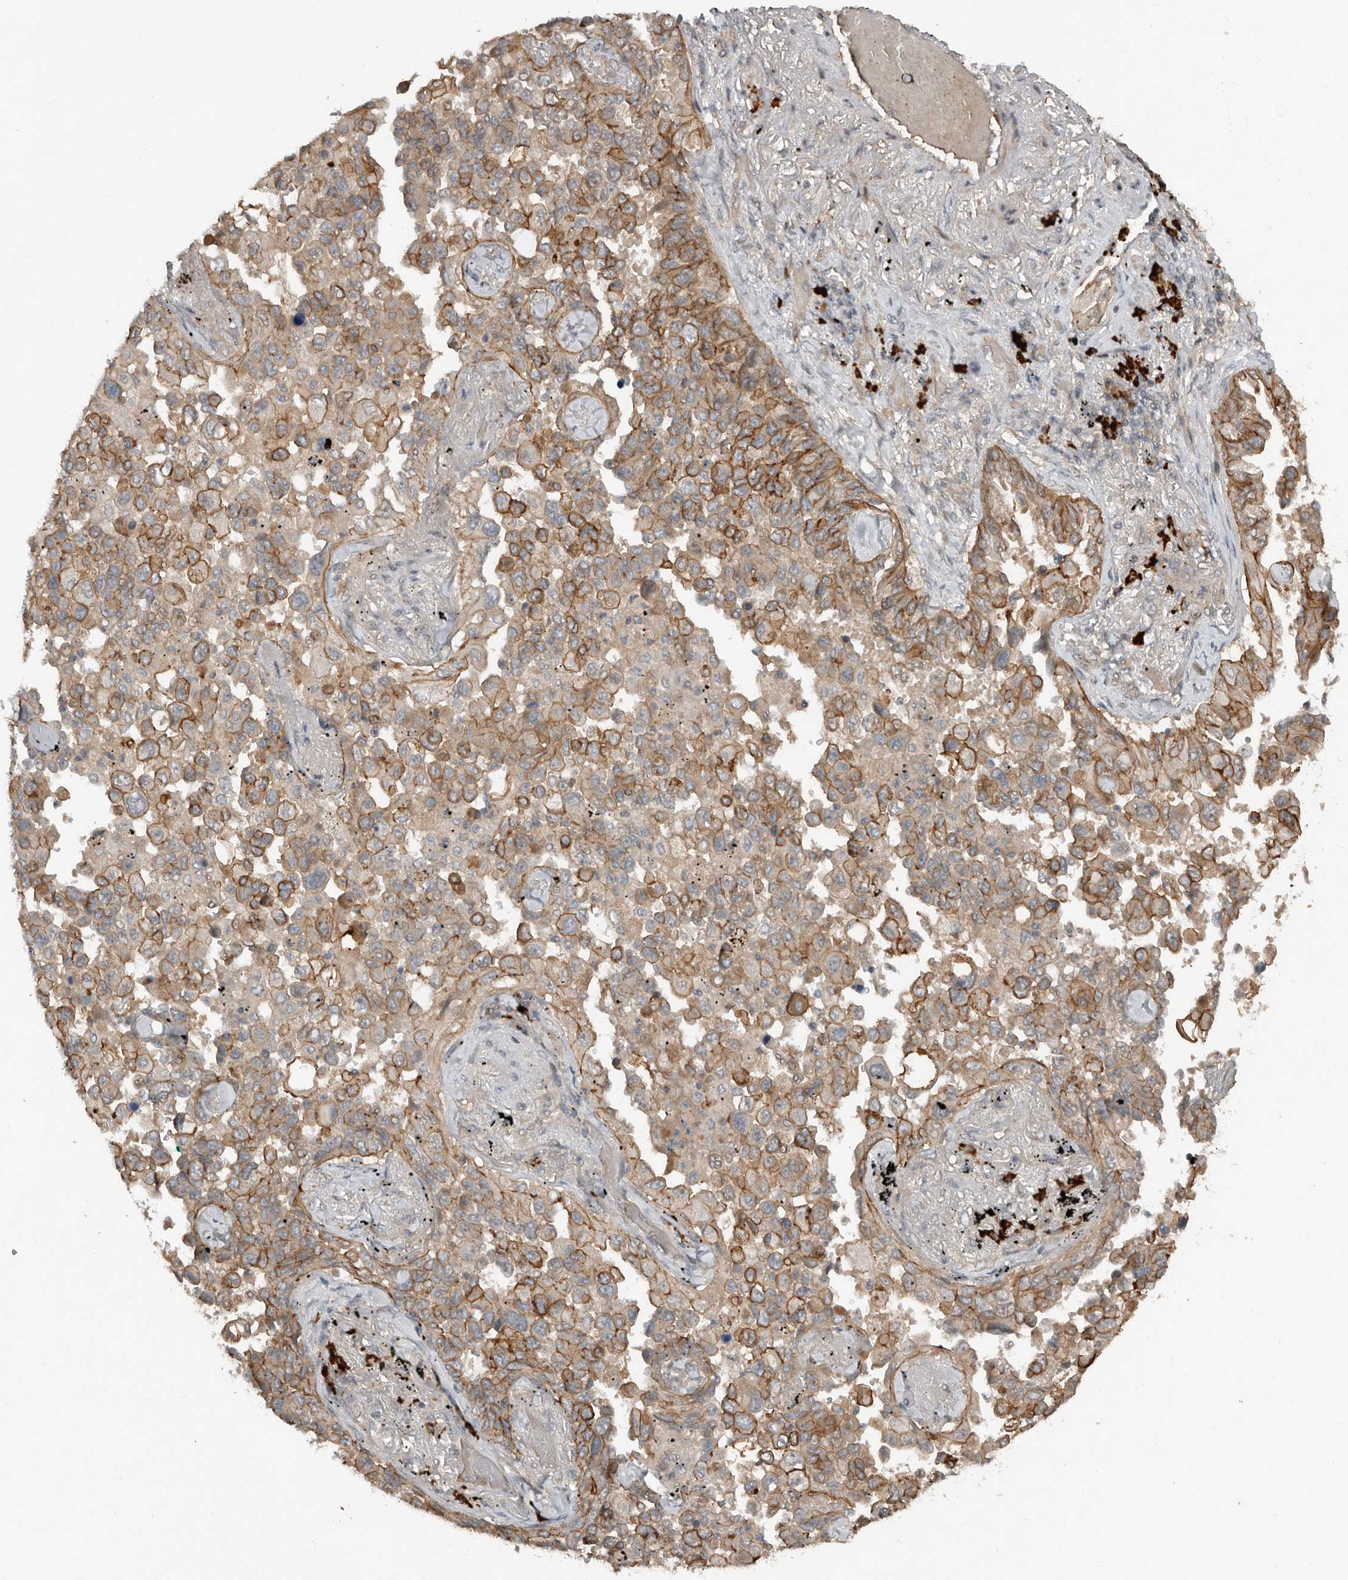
{"staining": {"intensity": "moderate", "quantity": ">75%", "location": "cytoplasmic/membranous"}, "tissue": "lung cancer", "cell_type": "Tumor cells", "image_type": "cancer", "snomed": [{"axis": "morphology", "description": "Adenocarcinoma, NOS"}, {"axis": "topography", "description": "Lung"}], "caption": "Lung adenocarcinoma tissue reveals moderate cytoplasmic/membranous staining in about >75% of tumor cells, visualized by immunohistochemistry. The staining was performed using DAB (3,3'-diaminobenzidine) to visualize the protein expression in brown, while the nuclei were stained in blue with hematoxylin (Magnification: 20x).", "gene": "TEAD3", "patient": {"sex": "female", "age": 67}}